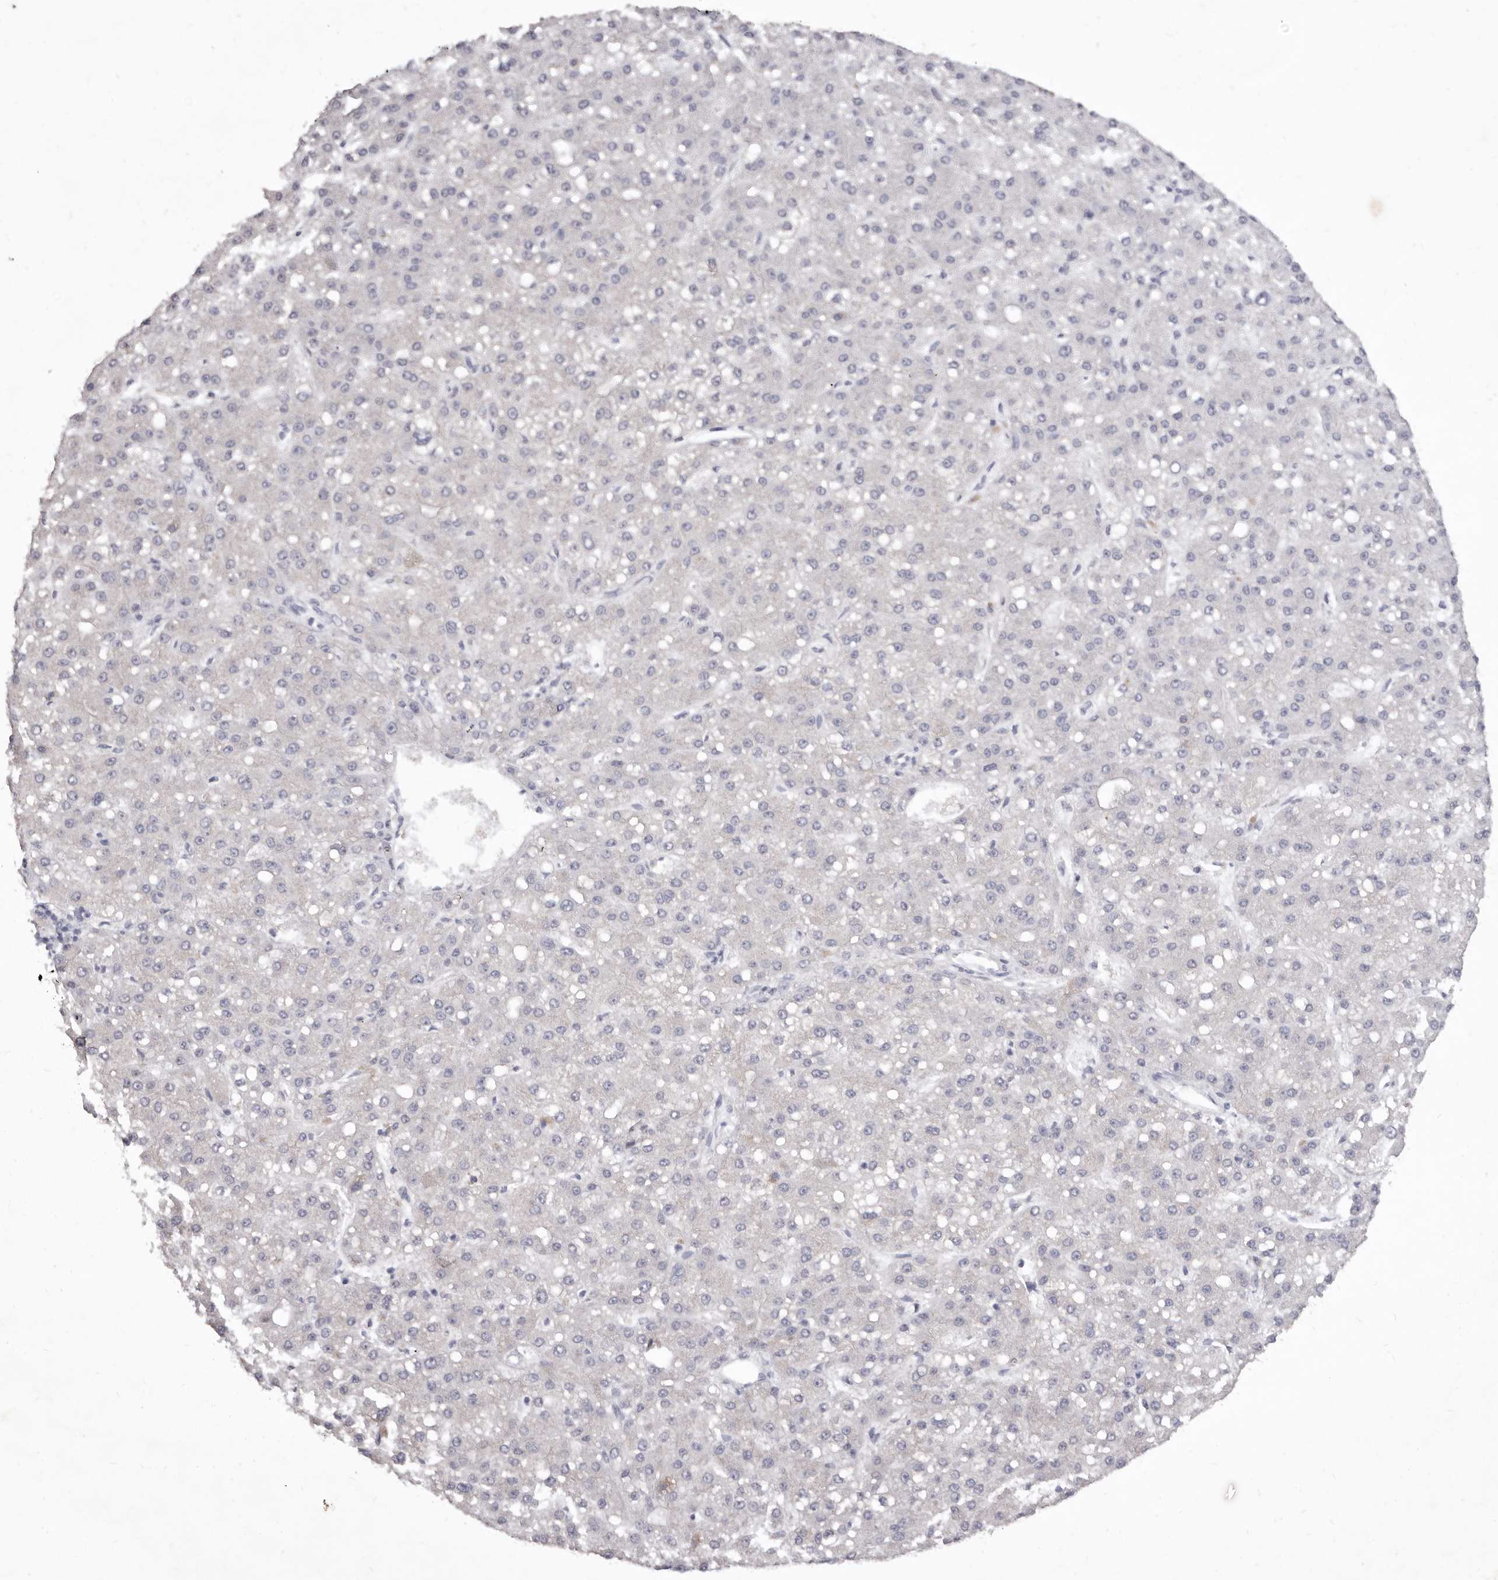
{"staining": {"intensity": "negative", "quantity": "none", "location": "none"}, "tissue": "liver cancer", "cell_type": "Tumor cells", "image_type": "cancer", "snomed": [{"axis": "morphology", "description": "Carcinoma, Hepatocellular, NOS"}, {"axis": "topography", "description": "Liver"}], "caption": "IHC of human liver cancer (hepatocellular carcinoma) reveals no staining in tumor cells.", "gene": "P2RX6", "patient": {"sex": "male", "age": 67}}